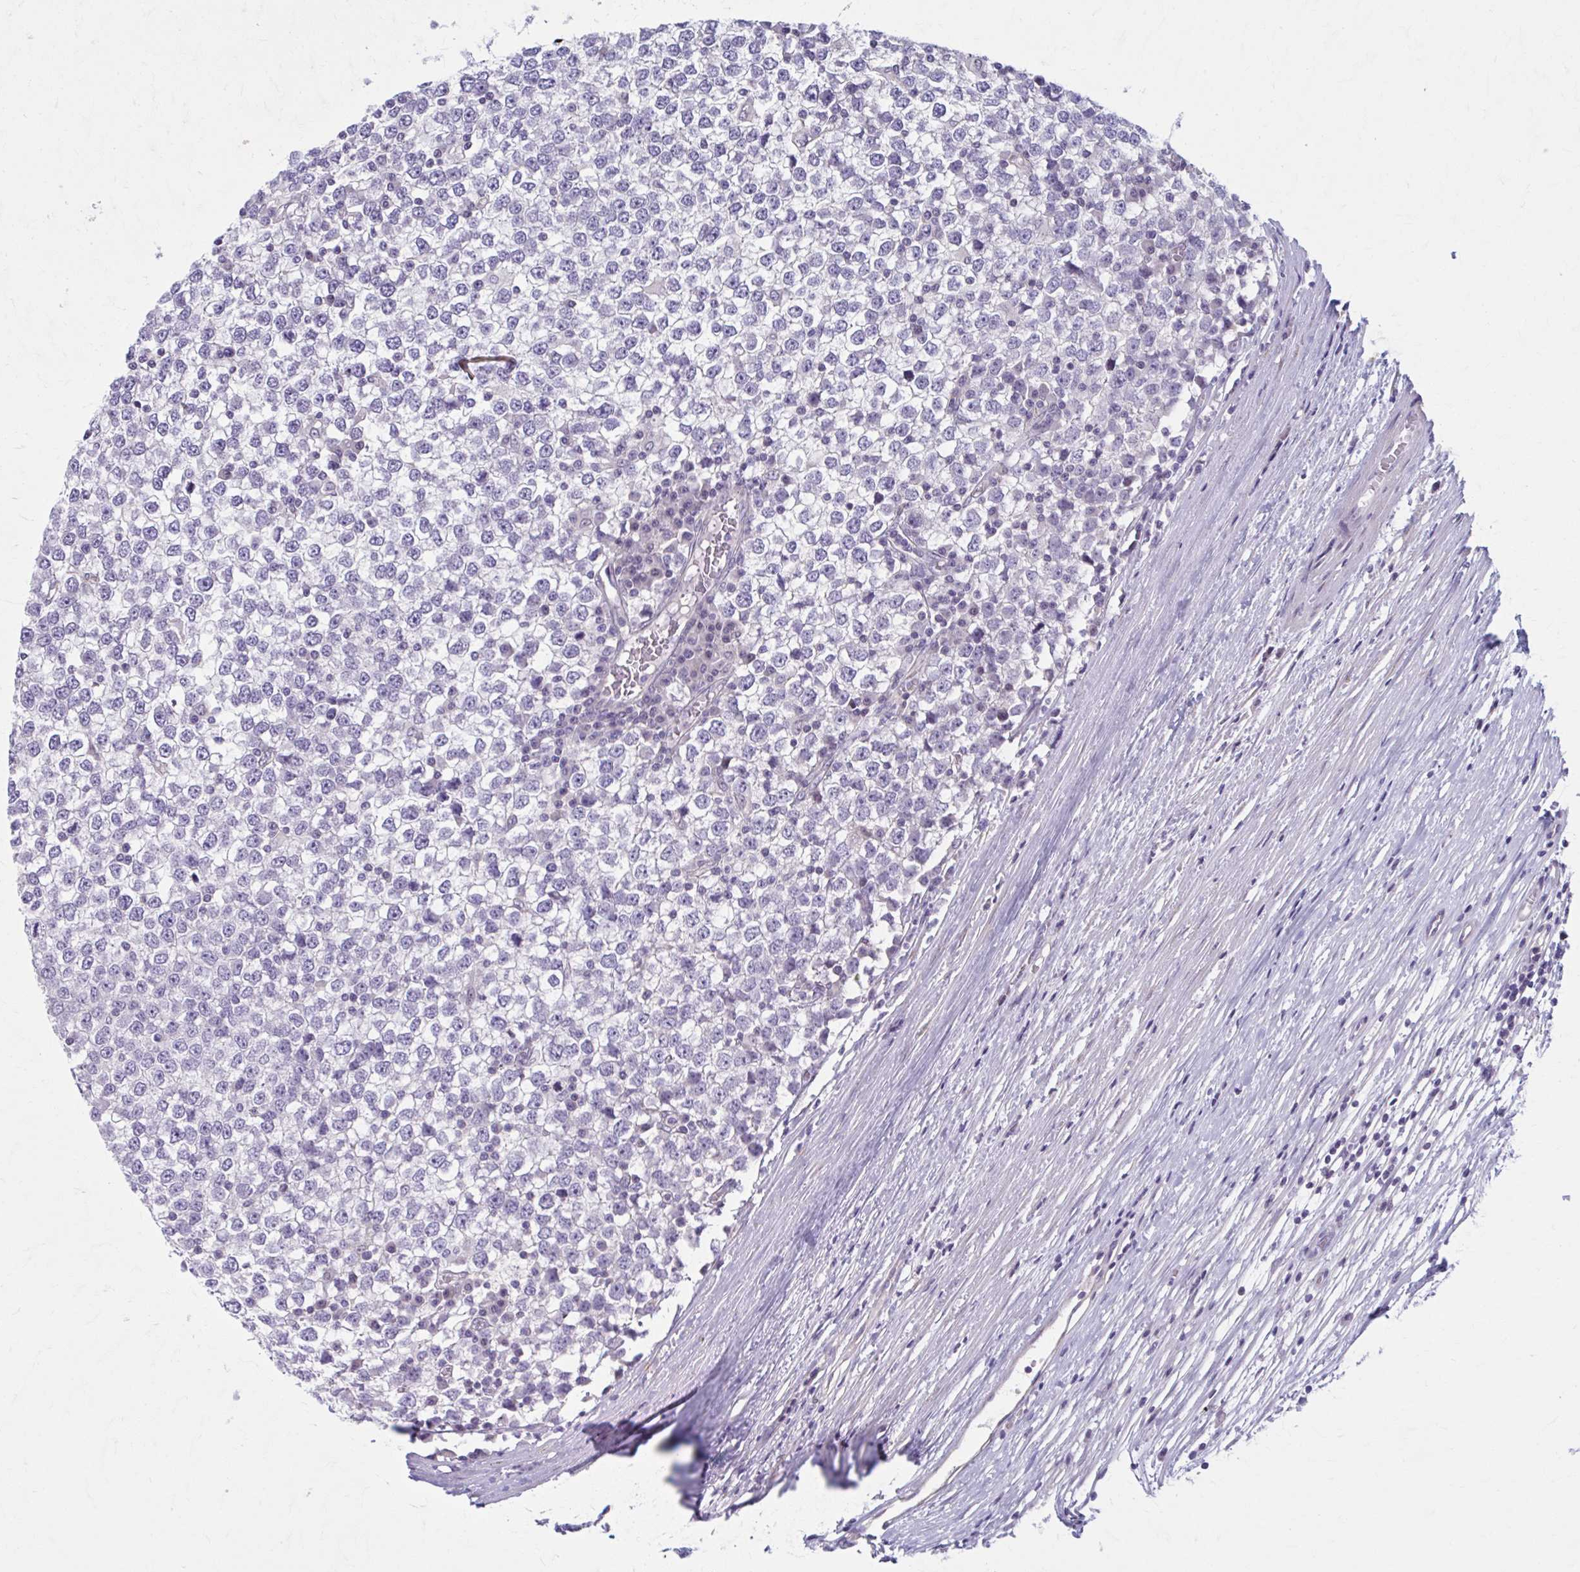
{"staining": {"intensity": "negative", "quantity": "none", "location": "none"}, "tissue": "testis cancer", "cell_type": "Tumor cells", "image_type": "cancer", "snomed": [{"axis": "morphology", "description": "Seminoma, NOS"}, {"axis": "topography", "description": "Testis"}], "caption": "This is a histopathology image of immunohistochemistry staining of testis cancer, which shows no positivity in tumor cells. (DAB immunohistochemistry with hematoxylin counter stain).", "gene": "CHST3", "patient": {"sex": "male", "age": 65}}